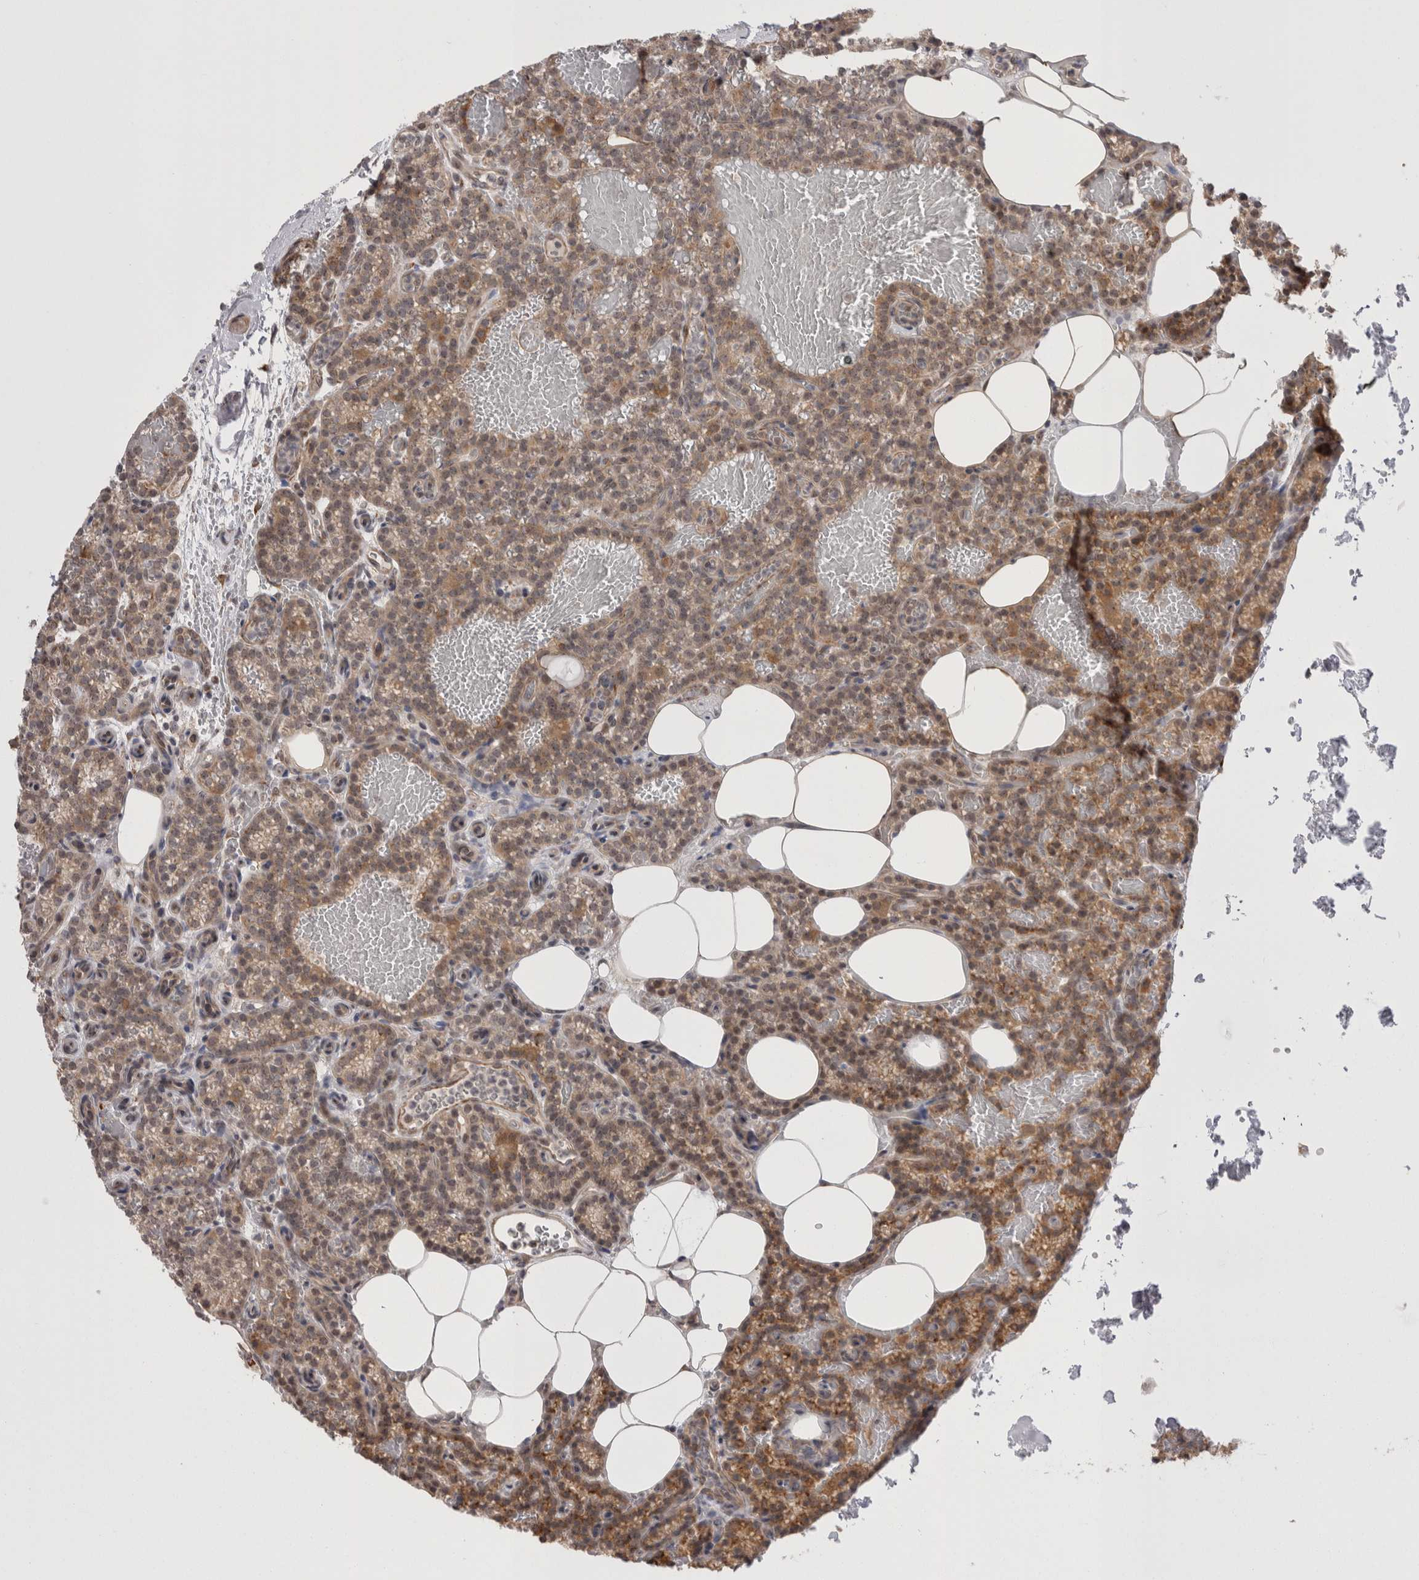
{"staining": {"intensity": "moderate", "quantity": "25%-75%", "location": "cytoplasmic/membranous,nuclear"}, "tissue": "parathyroid gland", "cell_type": "Glandular cells", "image_type": "normal", "snomed": [{"axis": "morphology", "description": "Normal tissue, NOS"}, {"axis": "topography", "description": "Parathyroid gland"}], "caption": "Immunohistochemistry micrograph of benign parathyroid gland stained for a protein (brown), which exhibits medium levels of moderate cytoplasmic/membranous,nuclear staining in approximately 25%-75% of glandular cells.", "gene": "EXOSC4", "patient": {"sex": "male", "age": 58}}